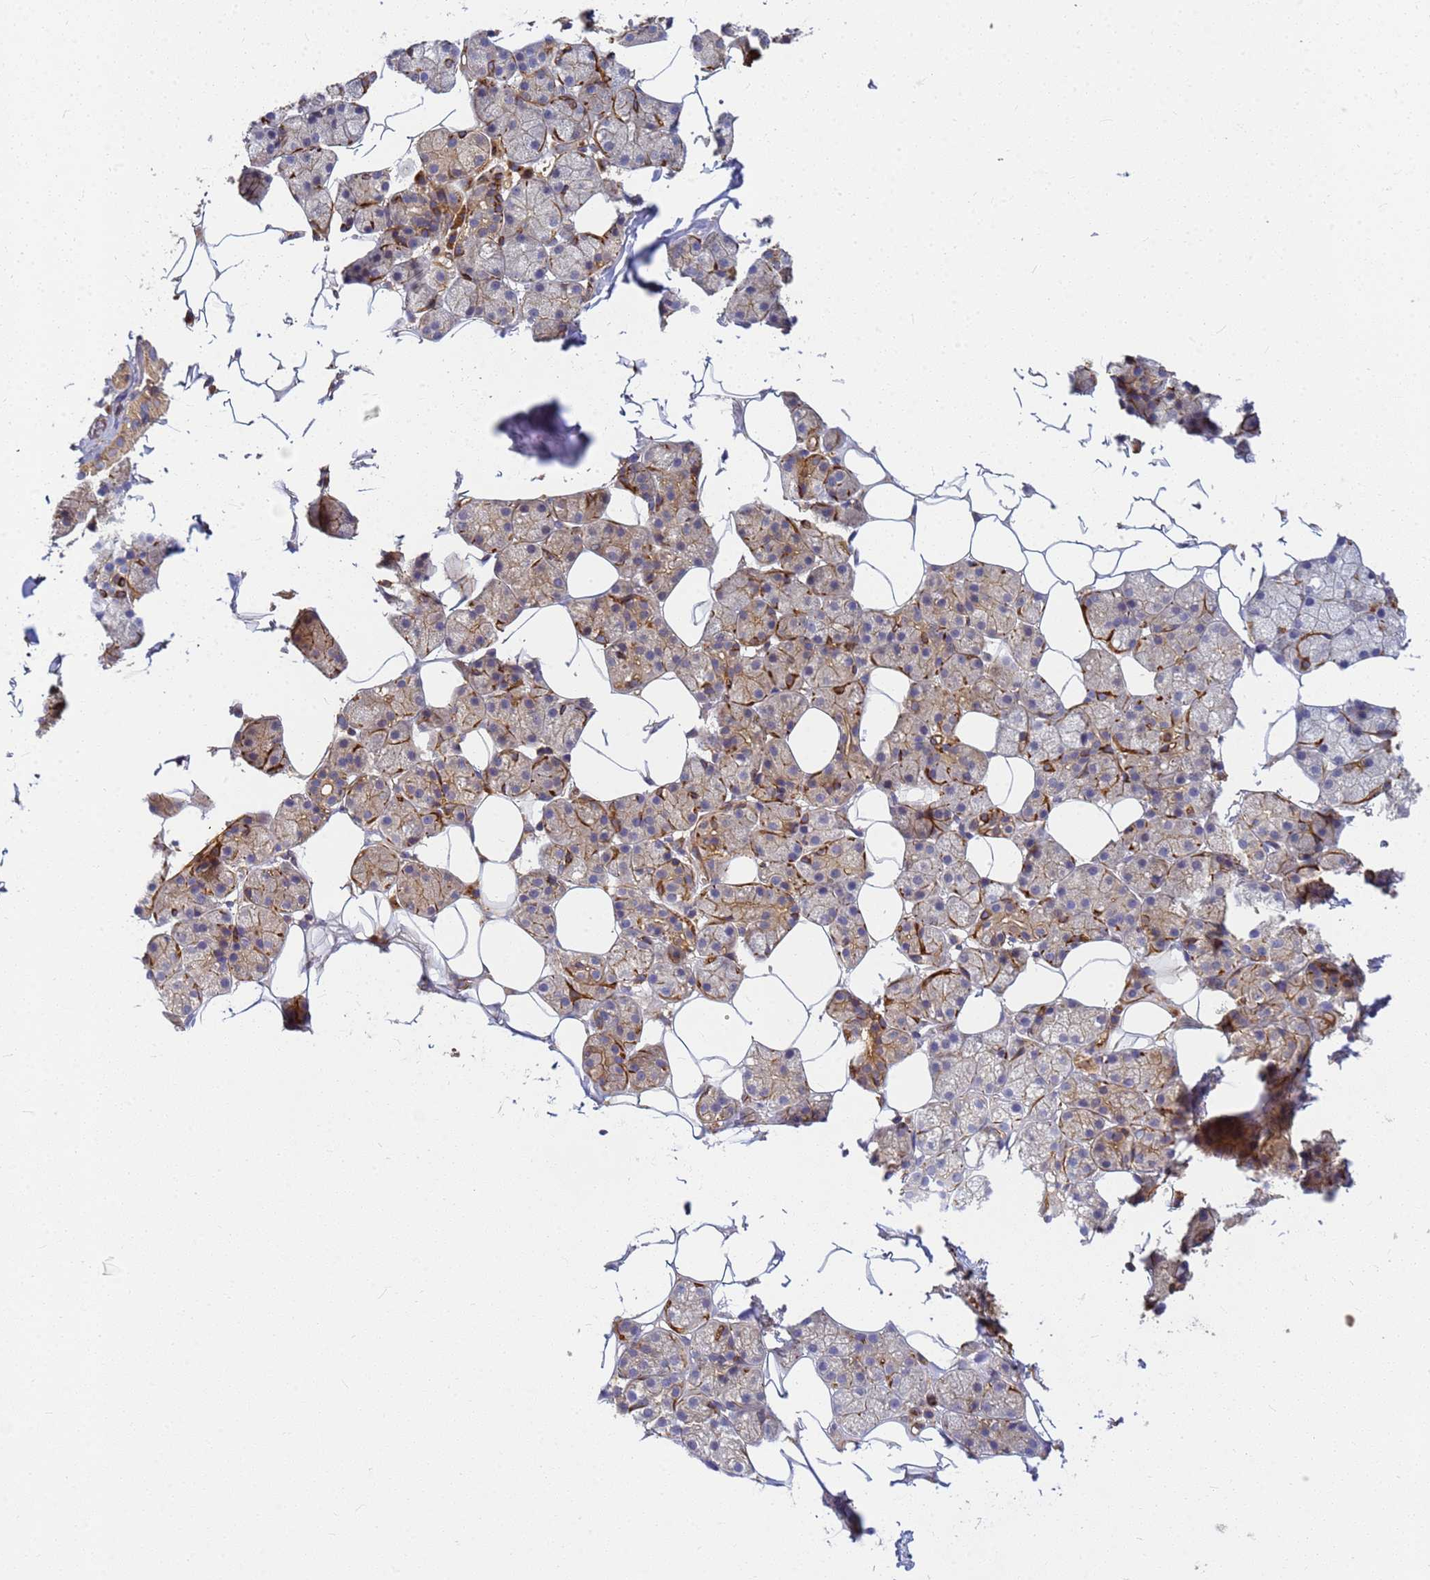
{"staining": {"intensity": "weak", "quantity": ">75%", "location": "cytoplasmic/membranous"}, "tissue": "salivary gland", "cell_type": "Glandular cells", "image_type": "normal", "snomed": [{"axis": "morphology", "description": "Normal tissue, NOS"}, {"axis": "topography", "description": "Salivary gland"}], "caption": "Immunohistochemical staining of benign human salivary gland demonstrates low levels of weak cytoplasmic/membranous staining in approximately >75% of glandular cells.", "gene": "C2CD5", "patient": {"sex": "female", "age": 33}}